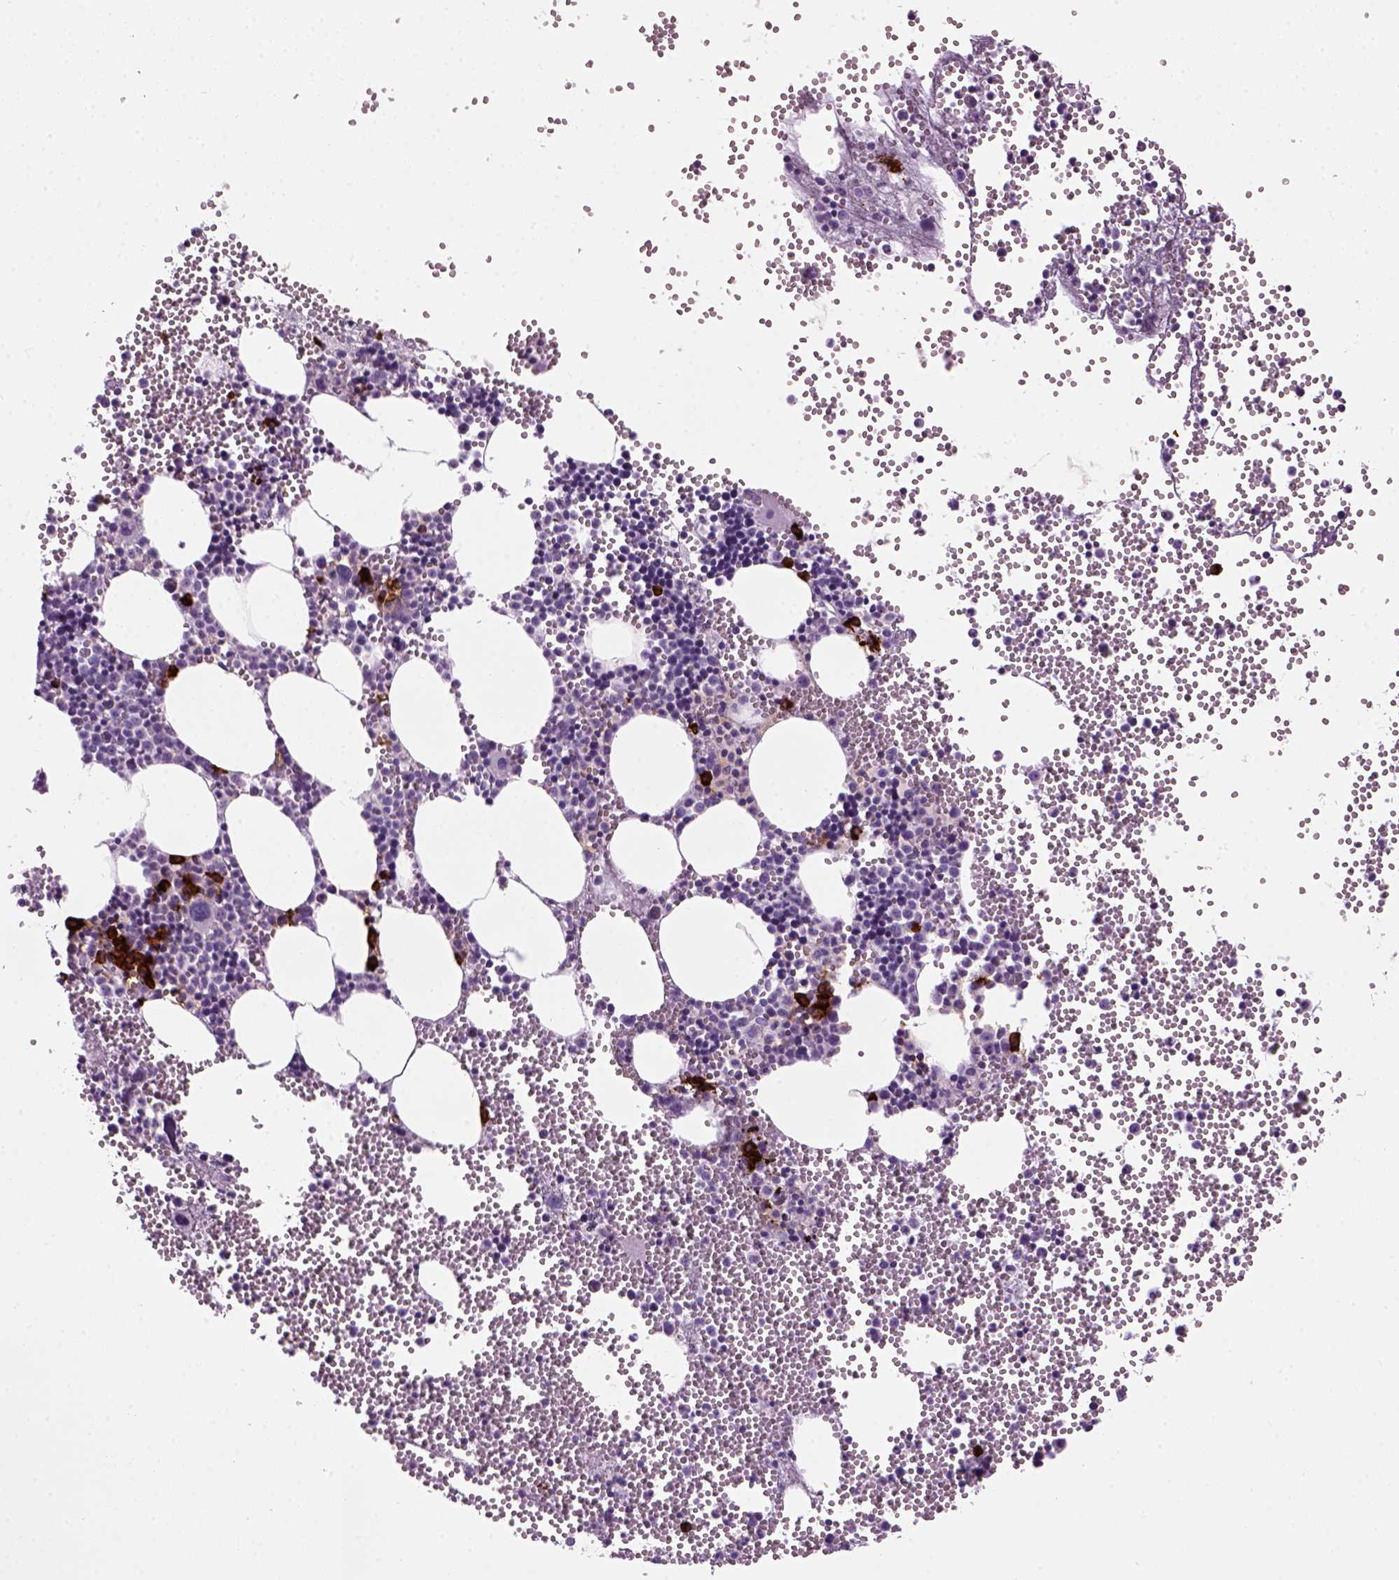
{"staining": {"intensity": "strong", "quantity": "<25%", "location": "cytoplasmic/membranous"}, "tissue": "bone marrow", "cell_type": "Hematopoietic cells", "image_type": "normal", "snomed": [{"axis": "morphology", "description": "Normal tissue, NOS"}, {"axis": "topography", "description": "Bone marrow"}], "caption": "This image displays benign bone marrow stained with IHC to label a protein in brown. The cytoplasmic/membranous of hematopoietic cells show strong positivity for the protein. Nuclei are counter-stained blue.", "gene": "MZB1", "patient": {"sex": "male", "age": 89}}